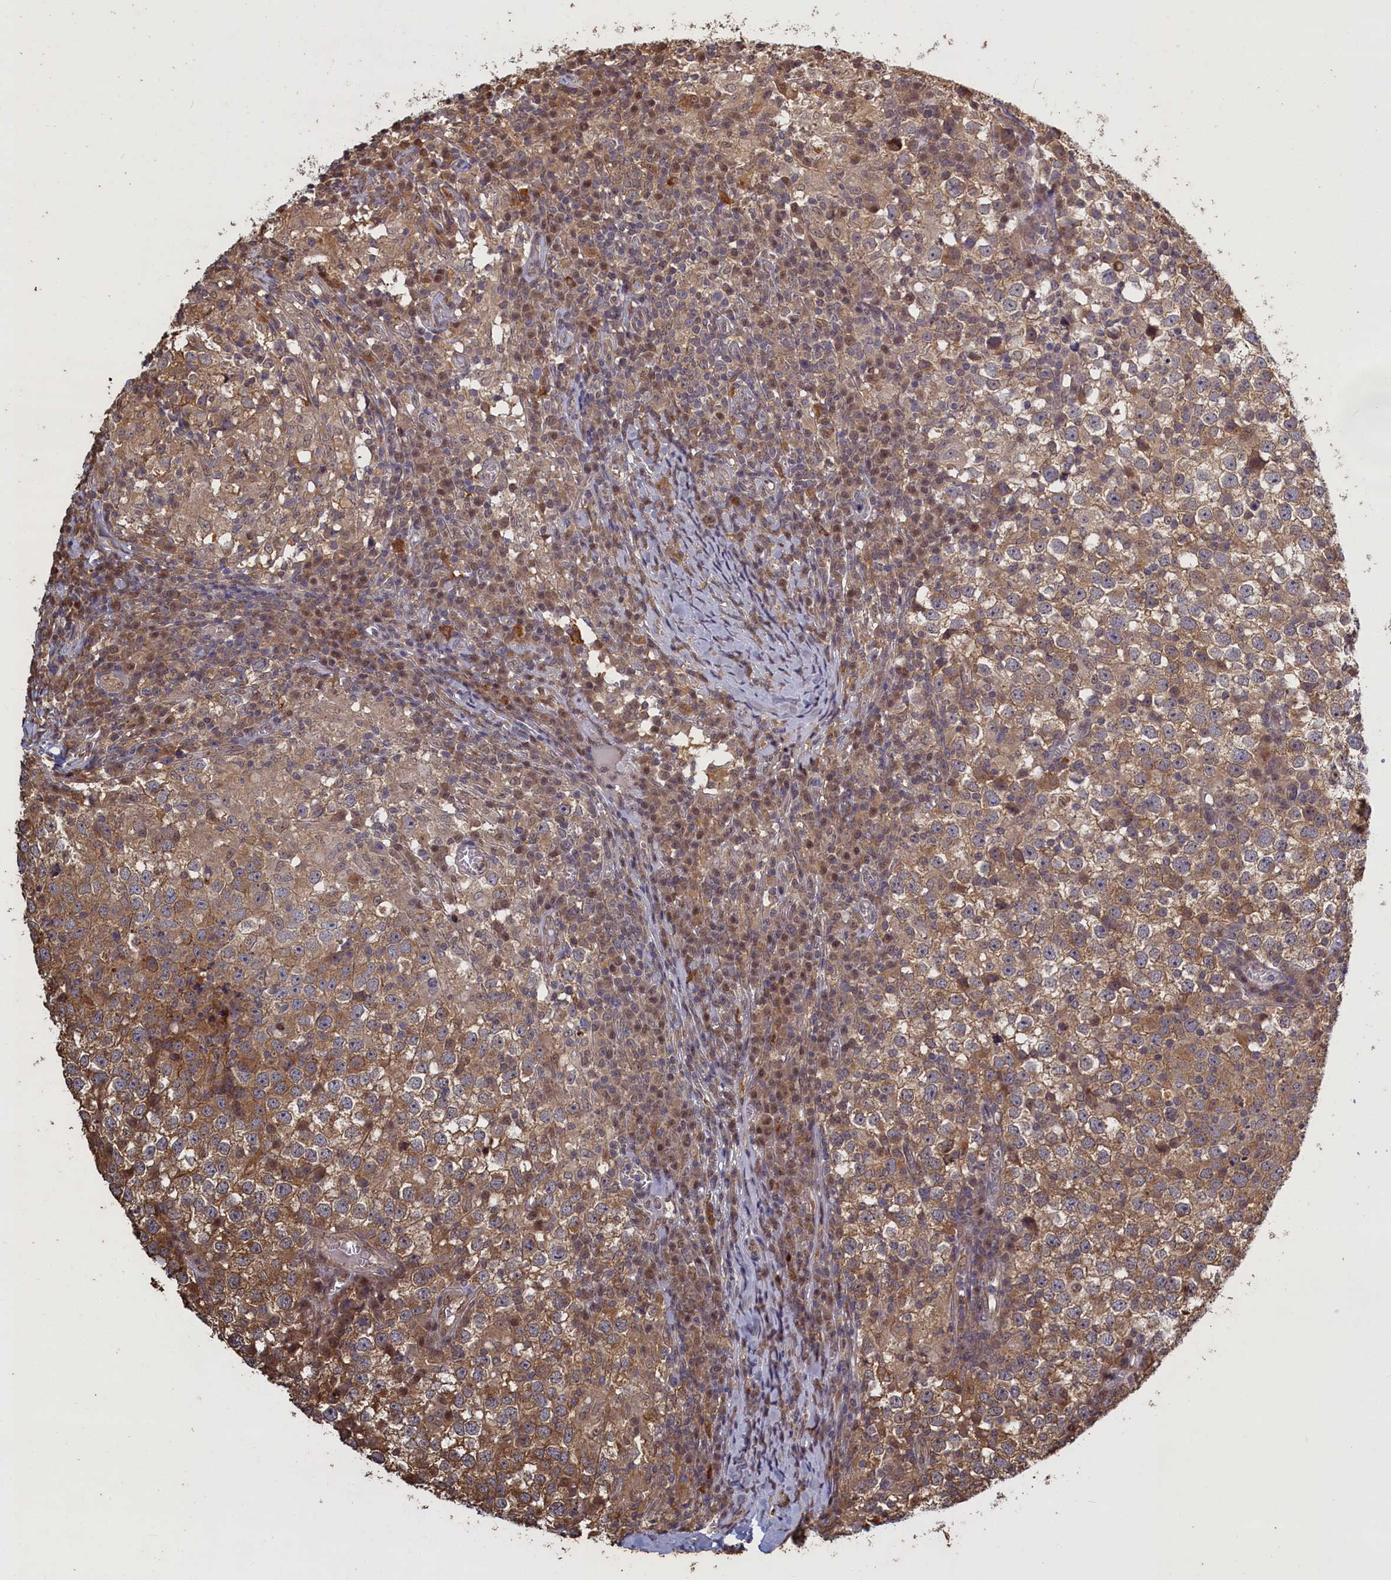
{"staining": {"intensity": "moderate", "quantity": ">75%", "location": "cytoplasmic/membranous"}, "tissue": "testis cancer", "cell_type": "Tumor cells", "image_type": "cancer", "snomed": [{"axis": "morphology", "description": "Seminoma, NOS"}, {"axis": "topography", "description": "Testis"}], "caption": "Testis cancer stained with immunohistochemistry reveals moderate cytoplasmic/membranous staining in approximately >75% of tumor cells.", "gene": "UCHL3", "patient": {"sex": "male", "age": 65}}